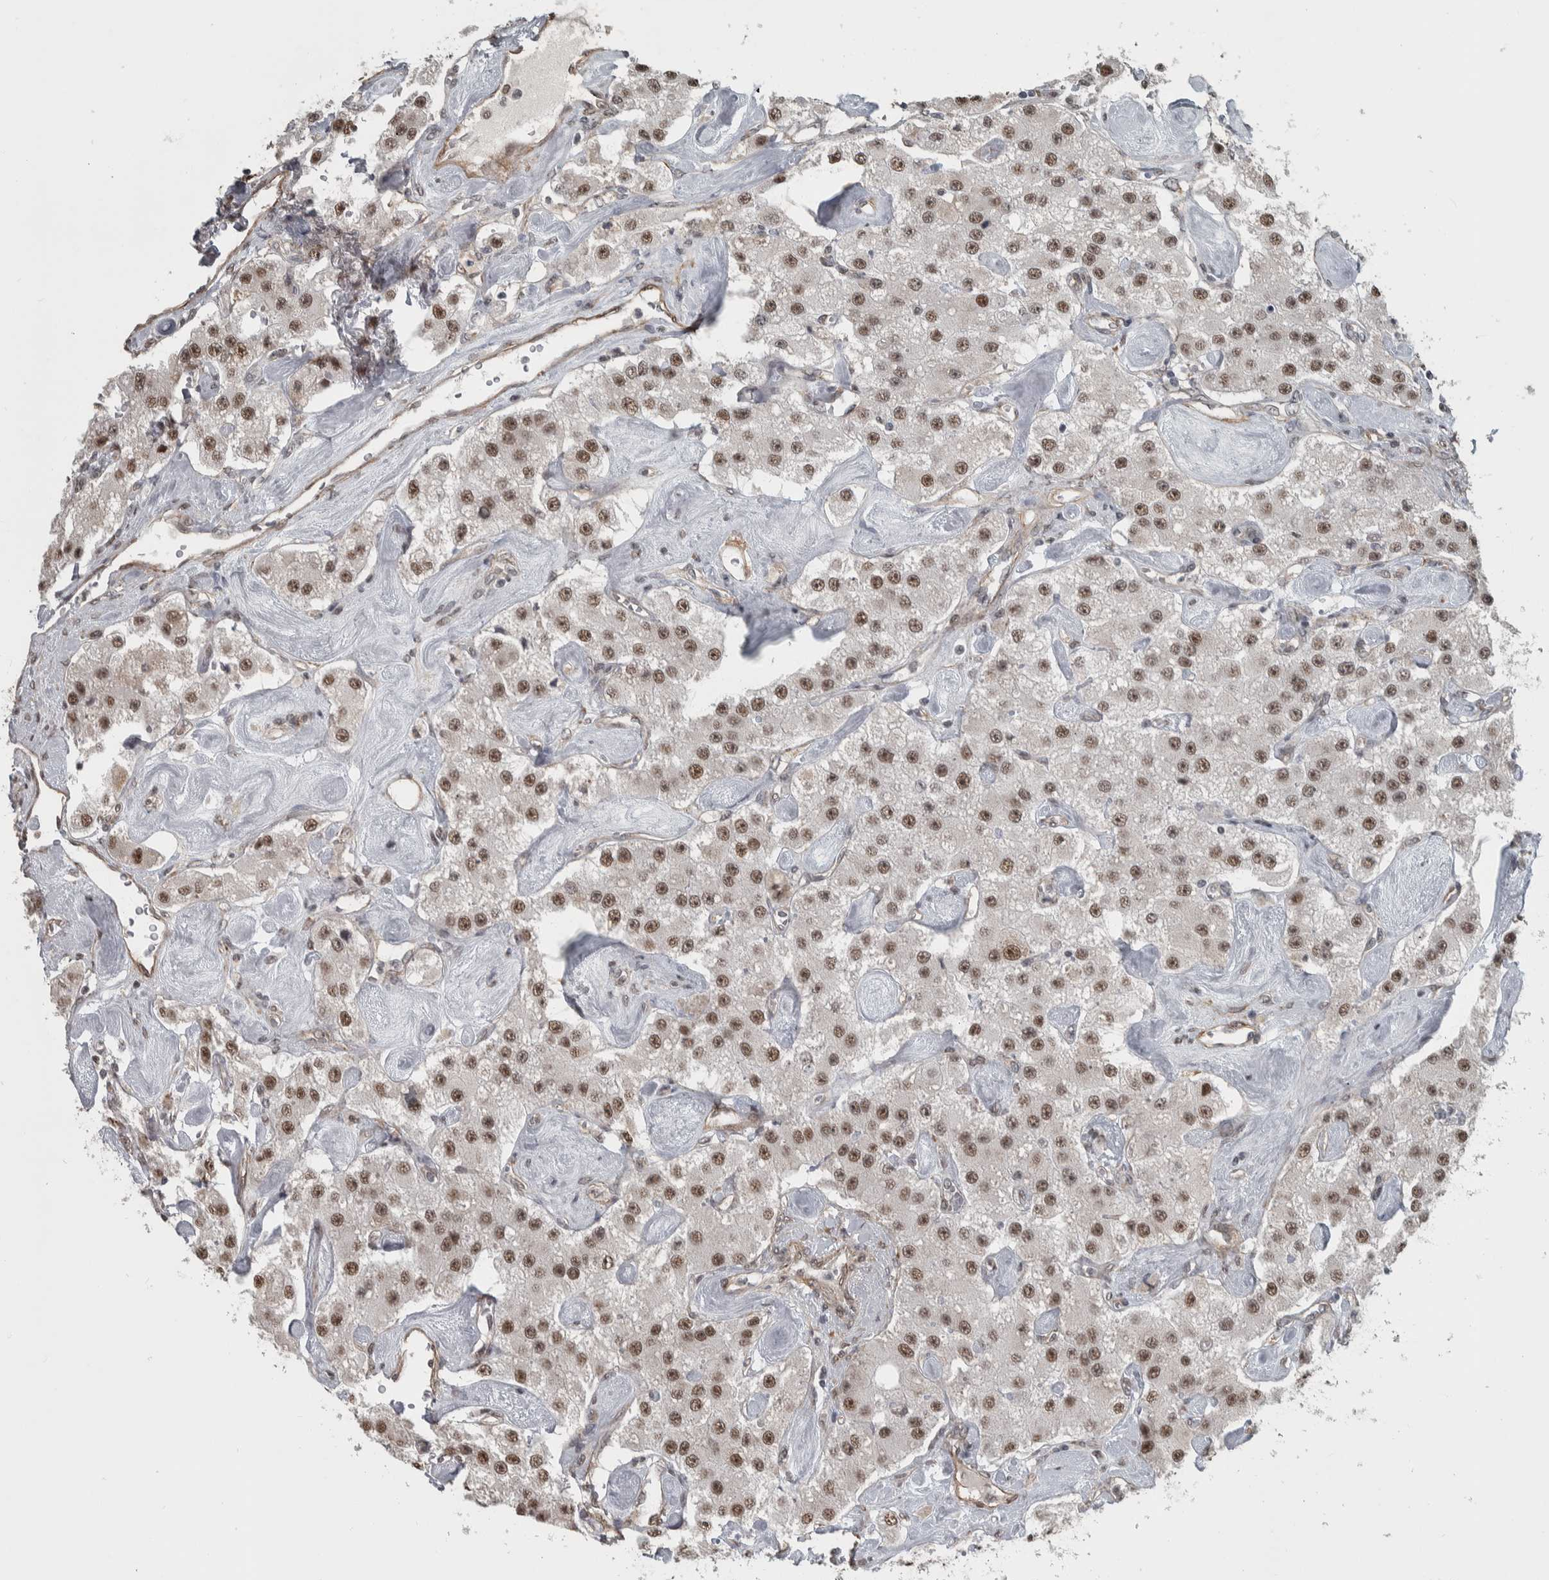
{"staining": {"intensity": "moderate", "quantity": ">75%", "location": "nuclear"}, "tissue": "carcinoid", "cell_type": "Tumor cells", "image_type": "cancer", "snomed": [{"axis": "morphology", "description": "Carcinoid, malignant, NOS"}, {"axis": "topography", "description": "Pancreas"}], "caption": "Tumor cells show medium levels of moderate nuclear expression in about >75% of cells in human carcinoid.", "gene": "DDX42", "patient": {"sex": "male", "age": 41}}